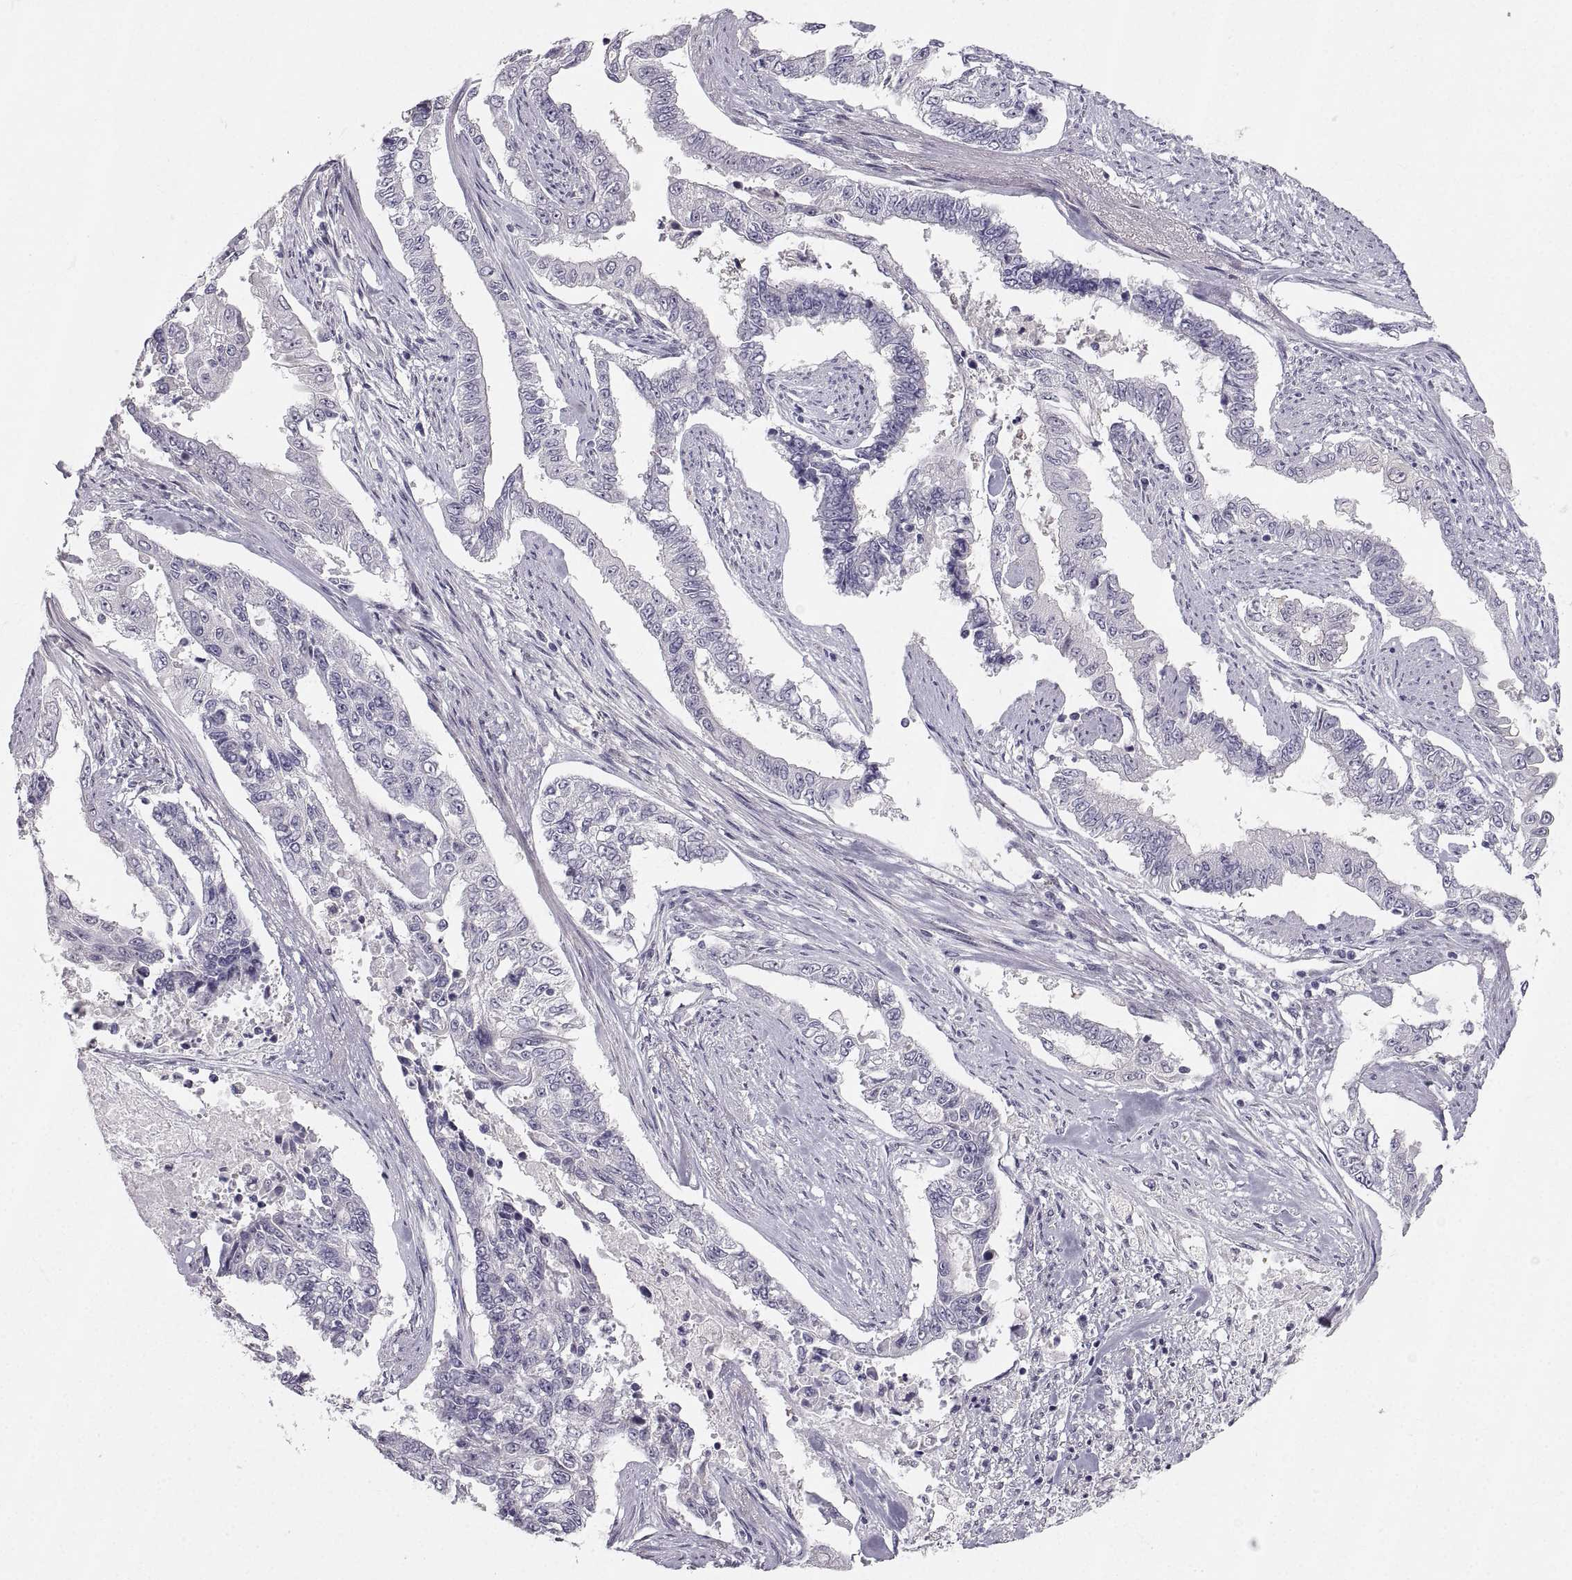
{"staining": {"intensity": "negative", "quantity": "none", "location": "none"}, "tissue": "endometrial cancer", "cell_type": "Tumor cells", "image_type": "cancer", "snomed": [{"axis": "morphology", "description": "Adenocarcinoma, NOS"}, {"axis": "topography", "description": "Uterus"}], "caption": "DAB immunohistochemical staining of endometrial adenocarcinoma shows no significant expression in tumor cells.", "gene": "ZNF185", "patient": {"sex": "female", "age": 59}}